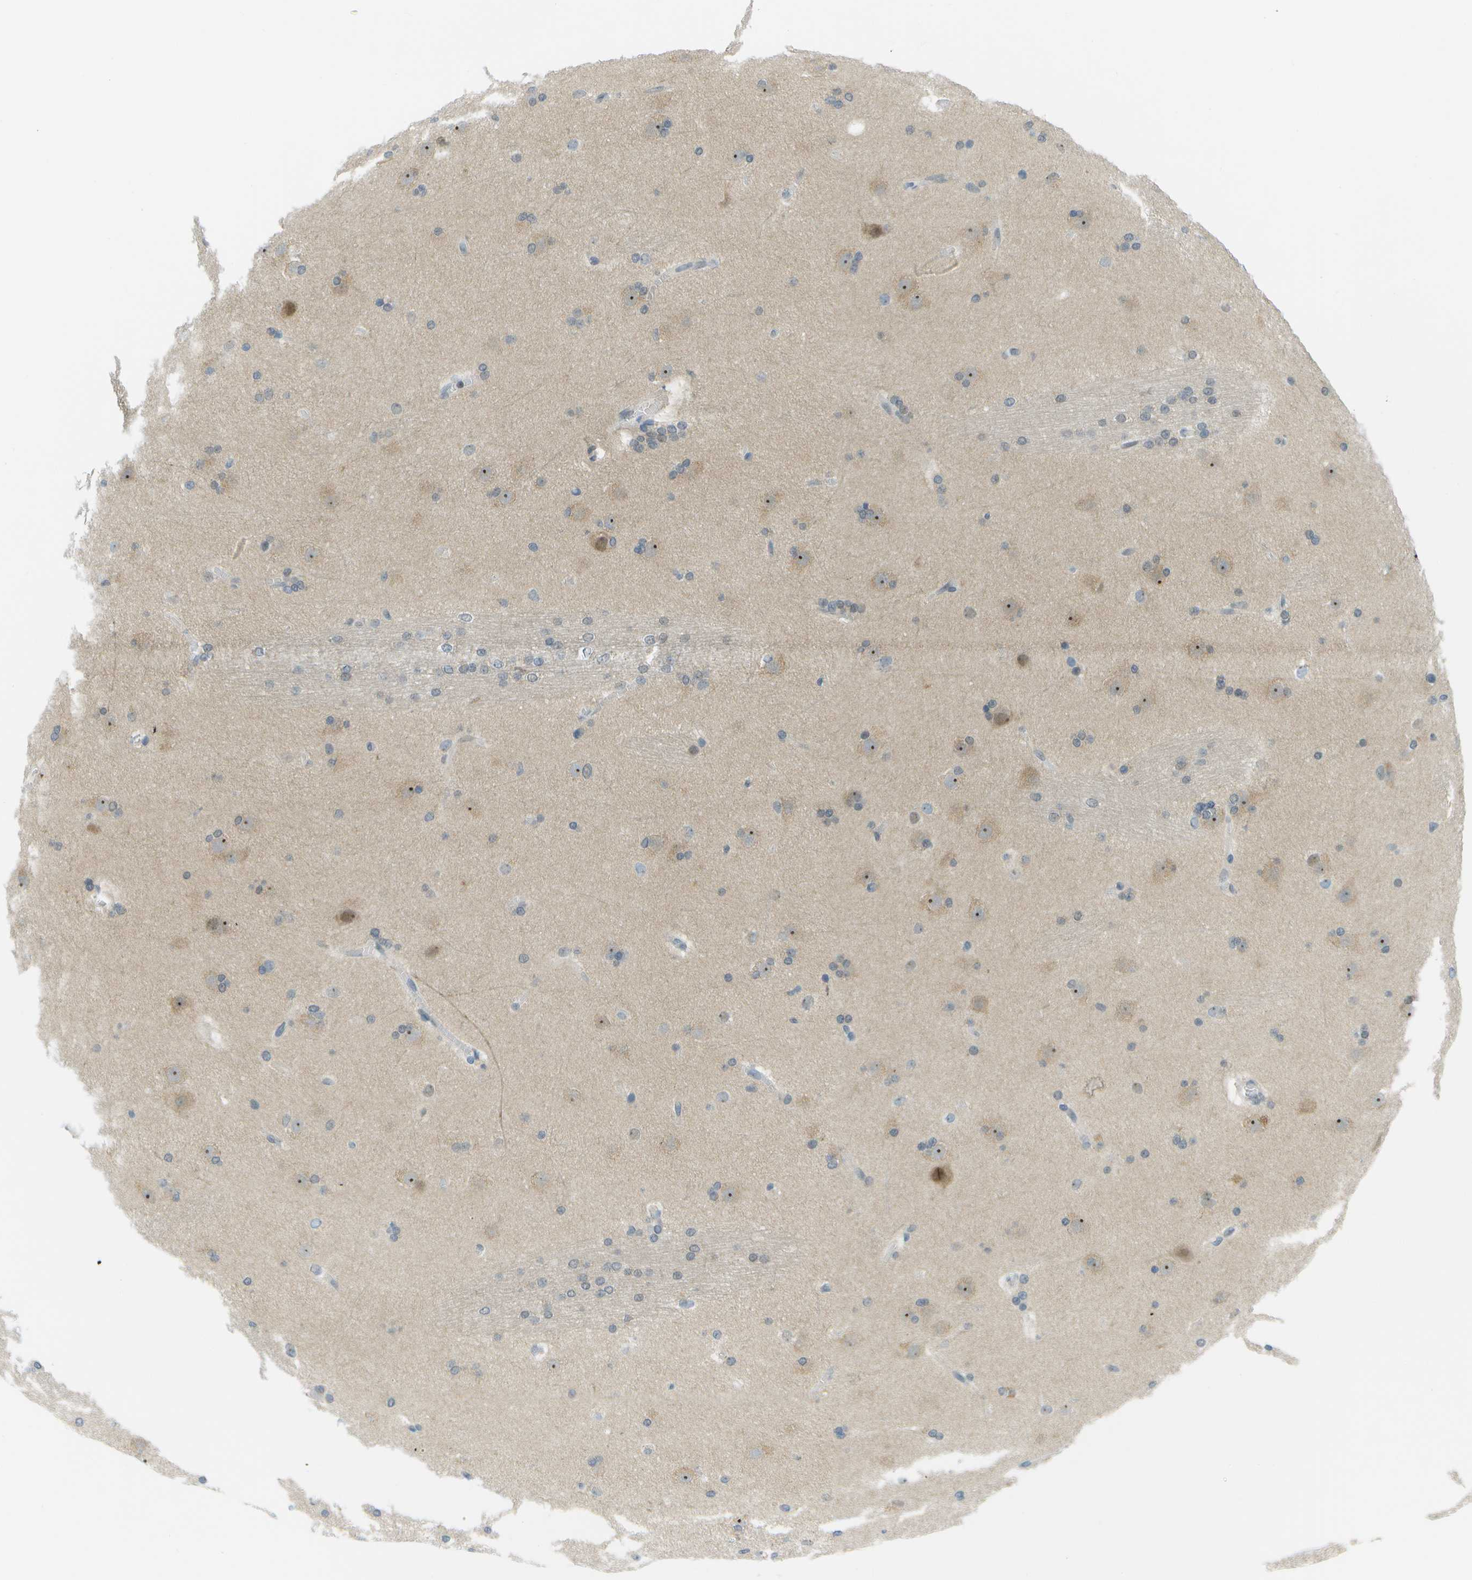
{"staining": {"intensity": "negative", "quantity": "none", "location": "none"}, "tissue": "caudate", "cell_type": "Glial cells", "image_type": "normal", "snomed": [{"axis": "morphology", "description": "Normal tissue, NOS"}, {"axis": "topography", "description": "Lateral ventricle wall"}], "caption": "Immunohistochemistry micrograph of unremarkable human caudate stained for a protein (brown), which shows no expression in glial cells. (DAB (3,3'-diaminobenzidine) immunohistochemistry, high magnification).", "gene": "PITHD1", "patient": {"sex": "female", "age": 19}}